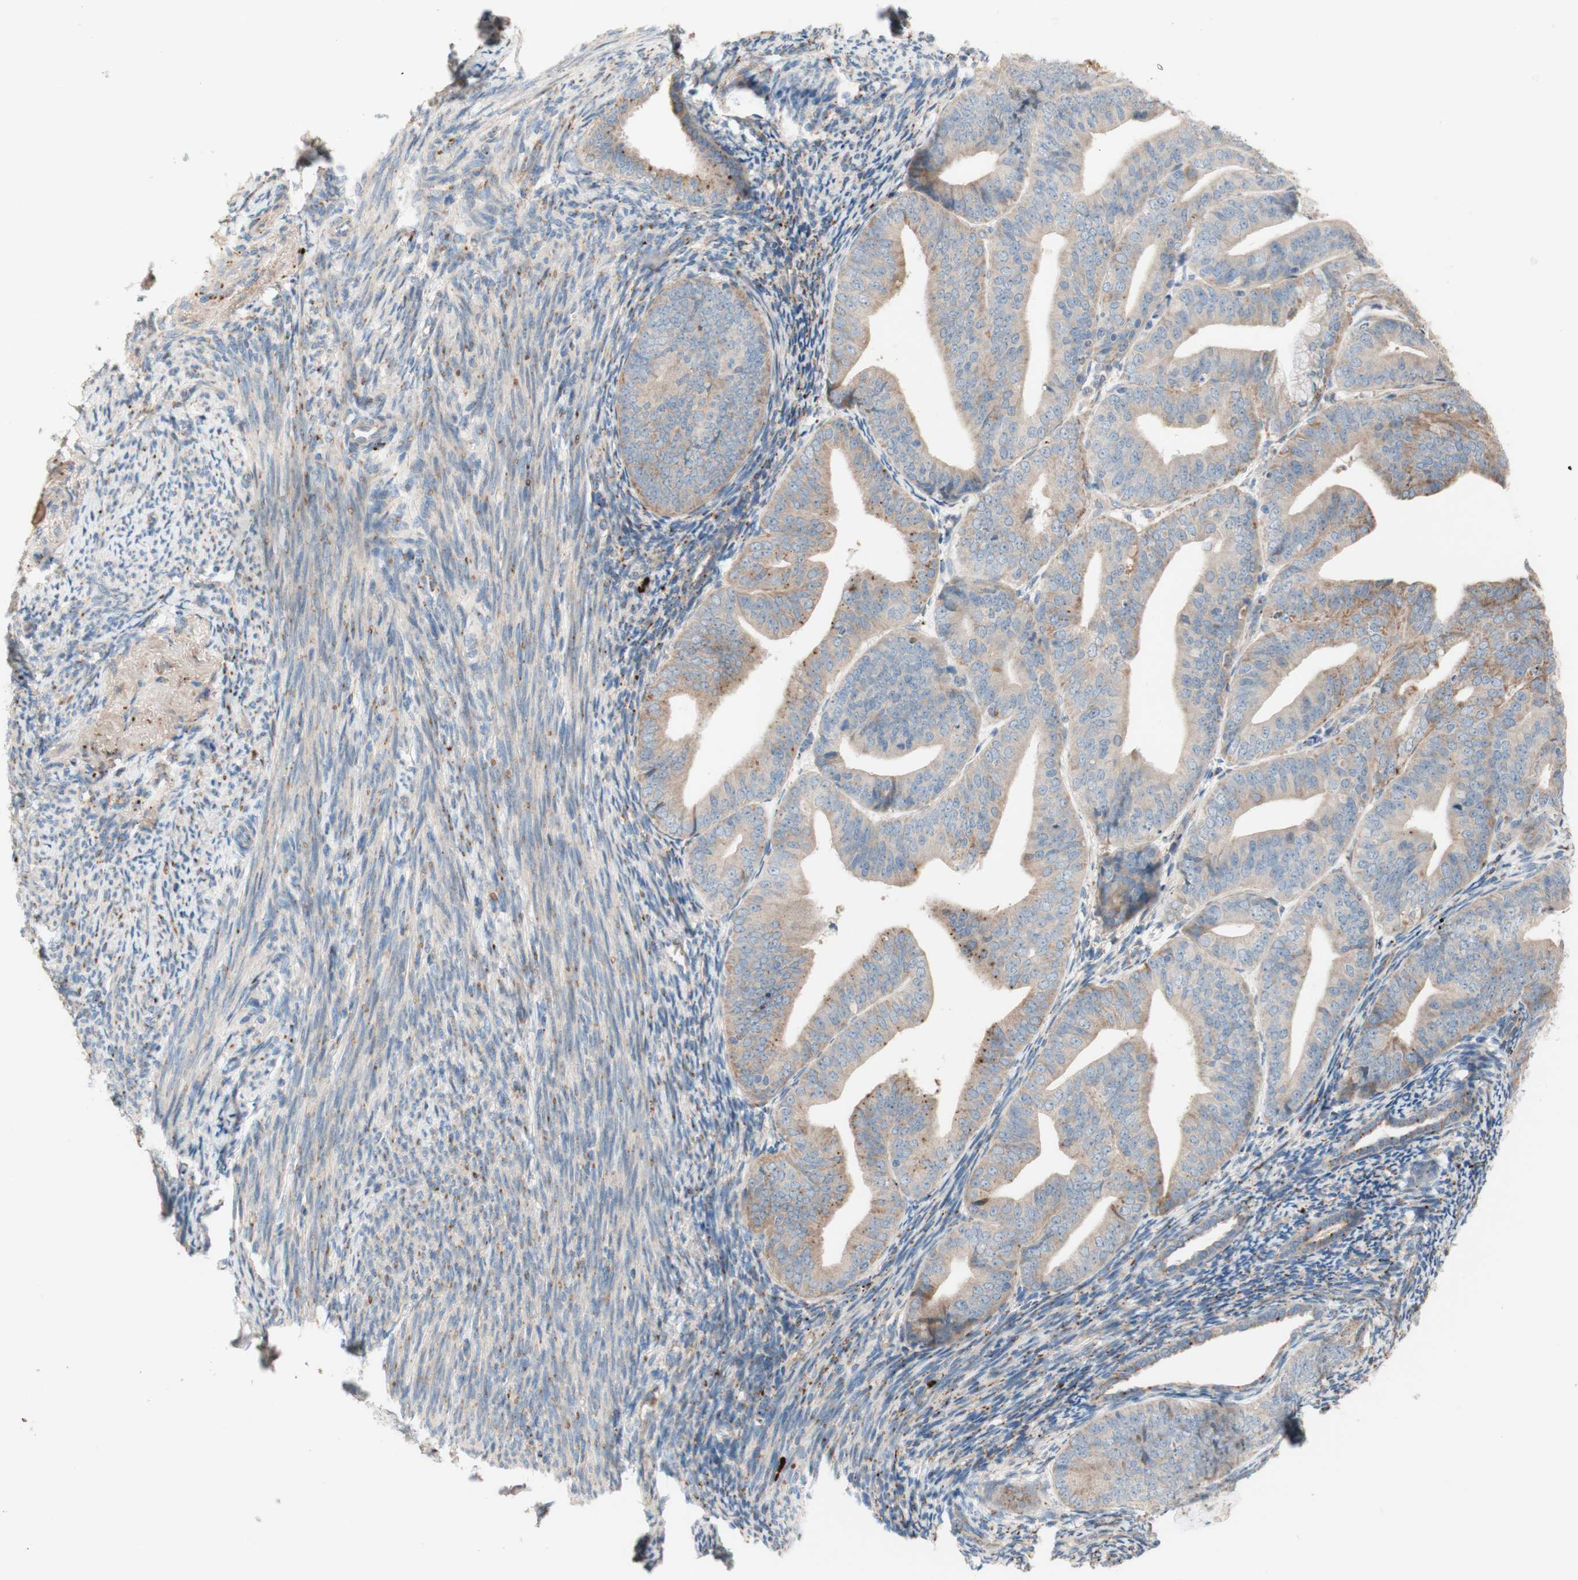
{"staining": {"intensity": "negative", "quantity": "none", "location": "none"}, "tissue": "endometrial cancer", "cell_type": "Tumor cells", "image_type": "cancer", "snomed": [{"axis": "morphology", "description": "Adenocarcinoma, NOS"}, {"axis": "topography", "description": "Endometrium"}], "caption": "DAB (3,3'-diaminobenzidine) immunohistochemical staining of endometrial cancer (adenocarcinoma) exhibits no significant staining in tumor cells.", "gene": "PTPN21", "patient": {"sex": "female", "age": 63}}